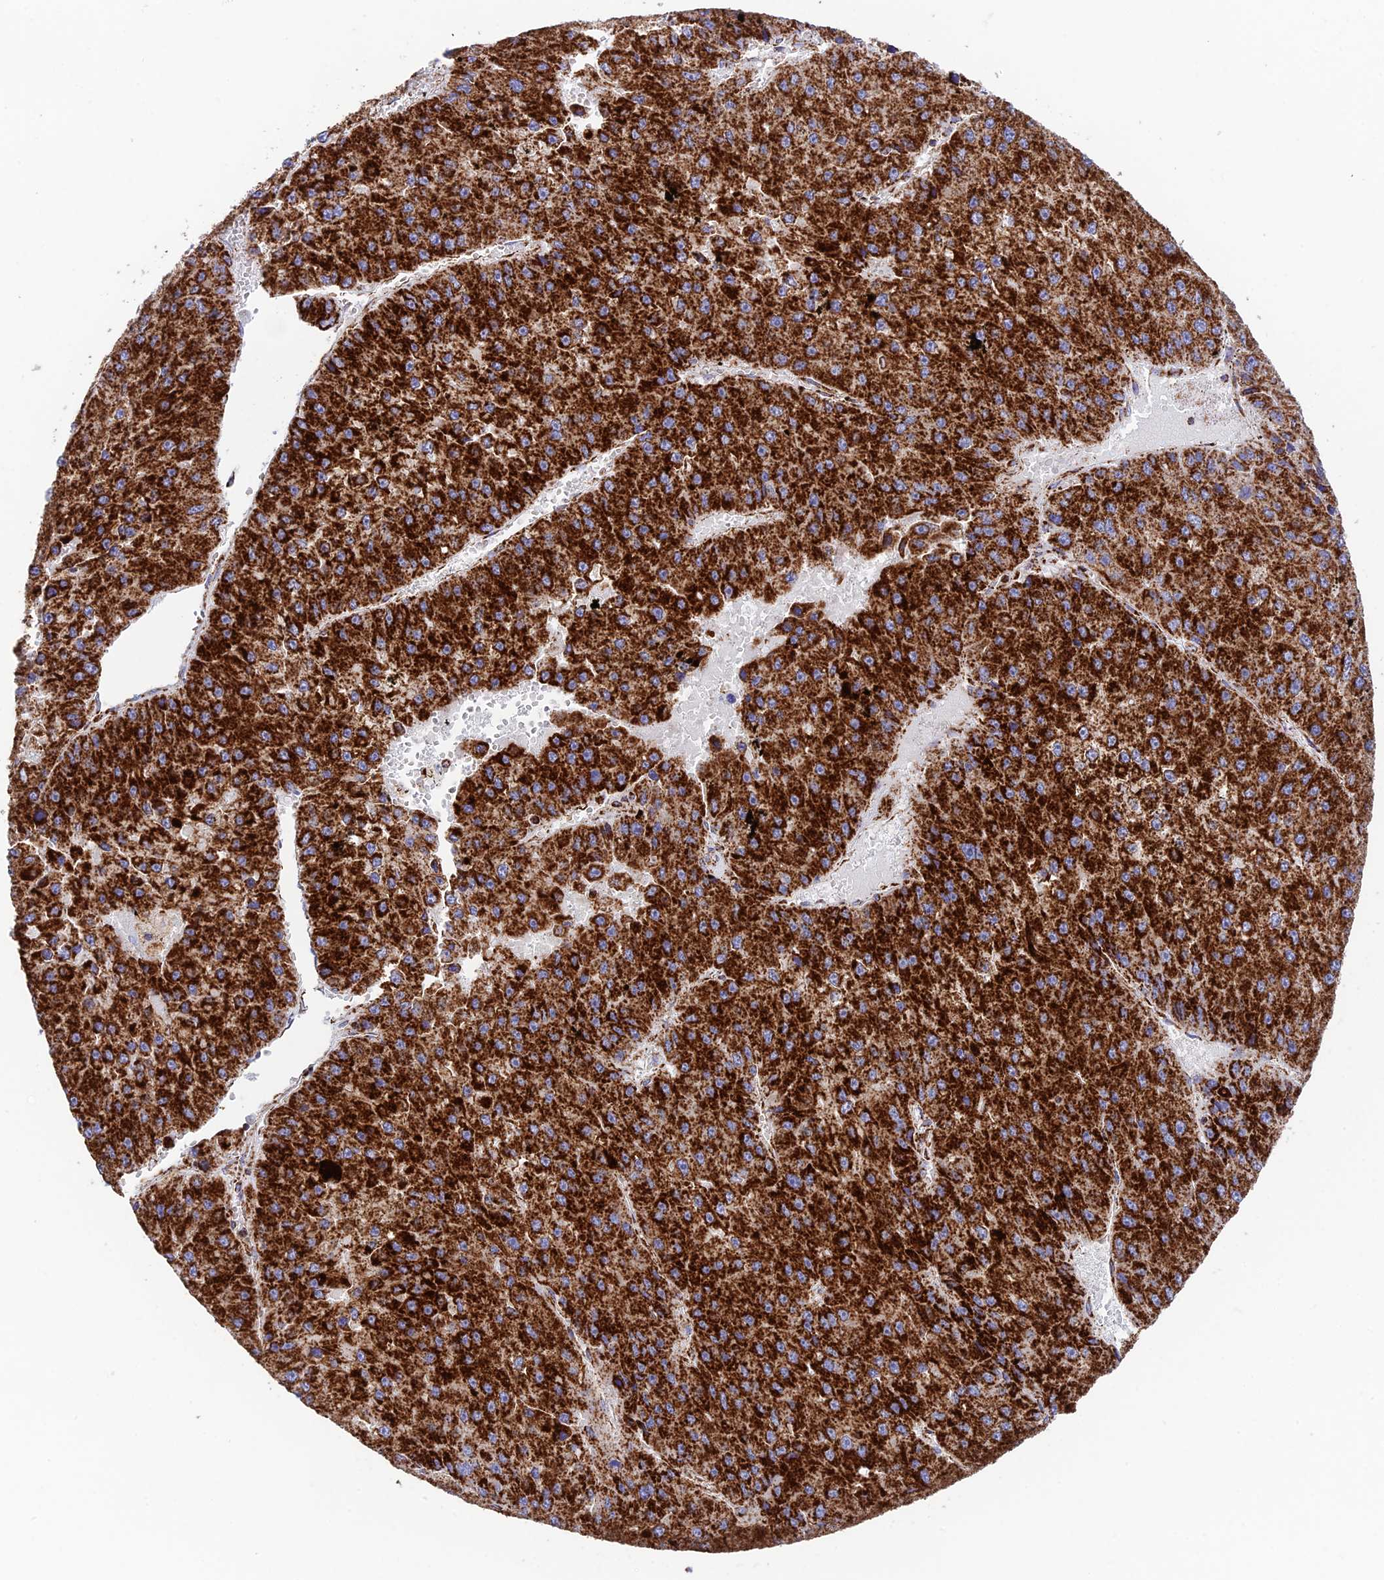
{"staining": {"intensity": "strong", "quantity": ">75%", "location": "cytoplasmic/membranous"}, "tissue": "liver cancer", "cell_type": "Tumor cells", "image_type": "cancer", "snomed": [{"axis": "morphology", "description": "Carcinoma, Hepatocellular, NOS"}, {"axis": "topography", "description": "Liver"}], "caption": "About >75% of tumor cells in human liver hepatocellular carcinoma show strong cytoplasmic/membranous protein staining as visualized by brown immunohistochemical staining.", "gene": "CHCHD3", "patient": {"sex": "female", "age": 73}}